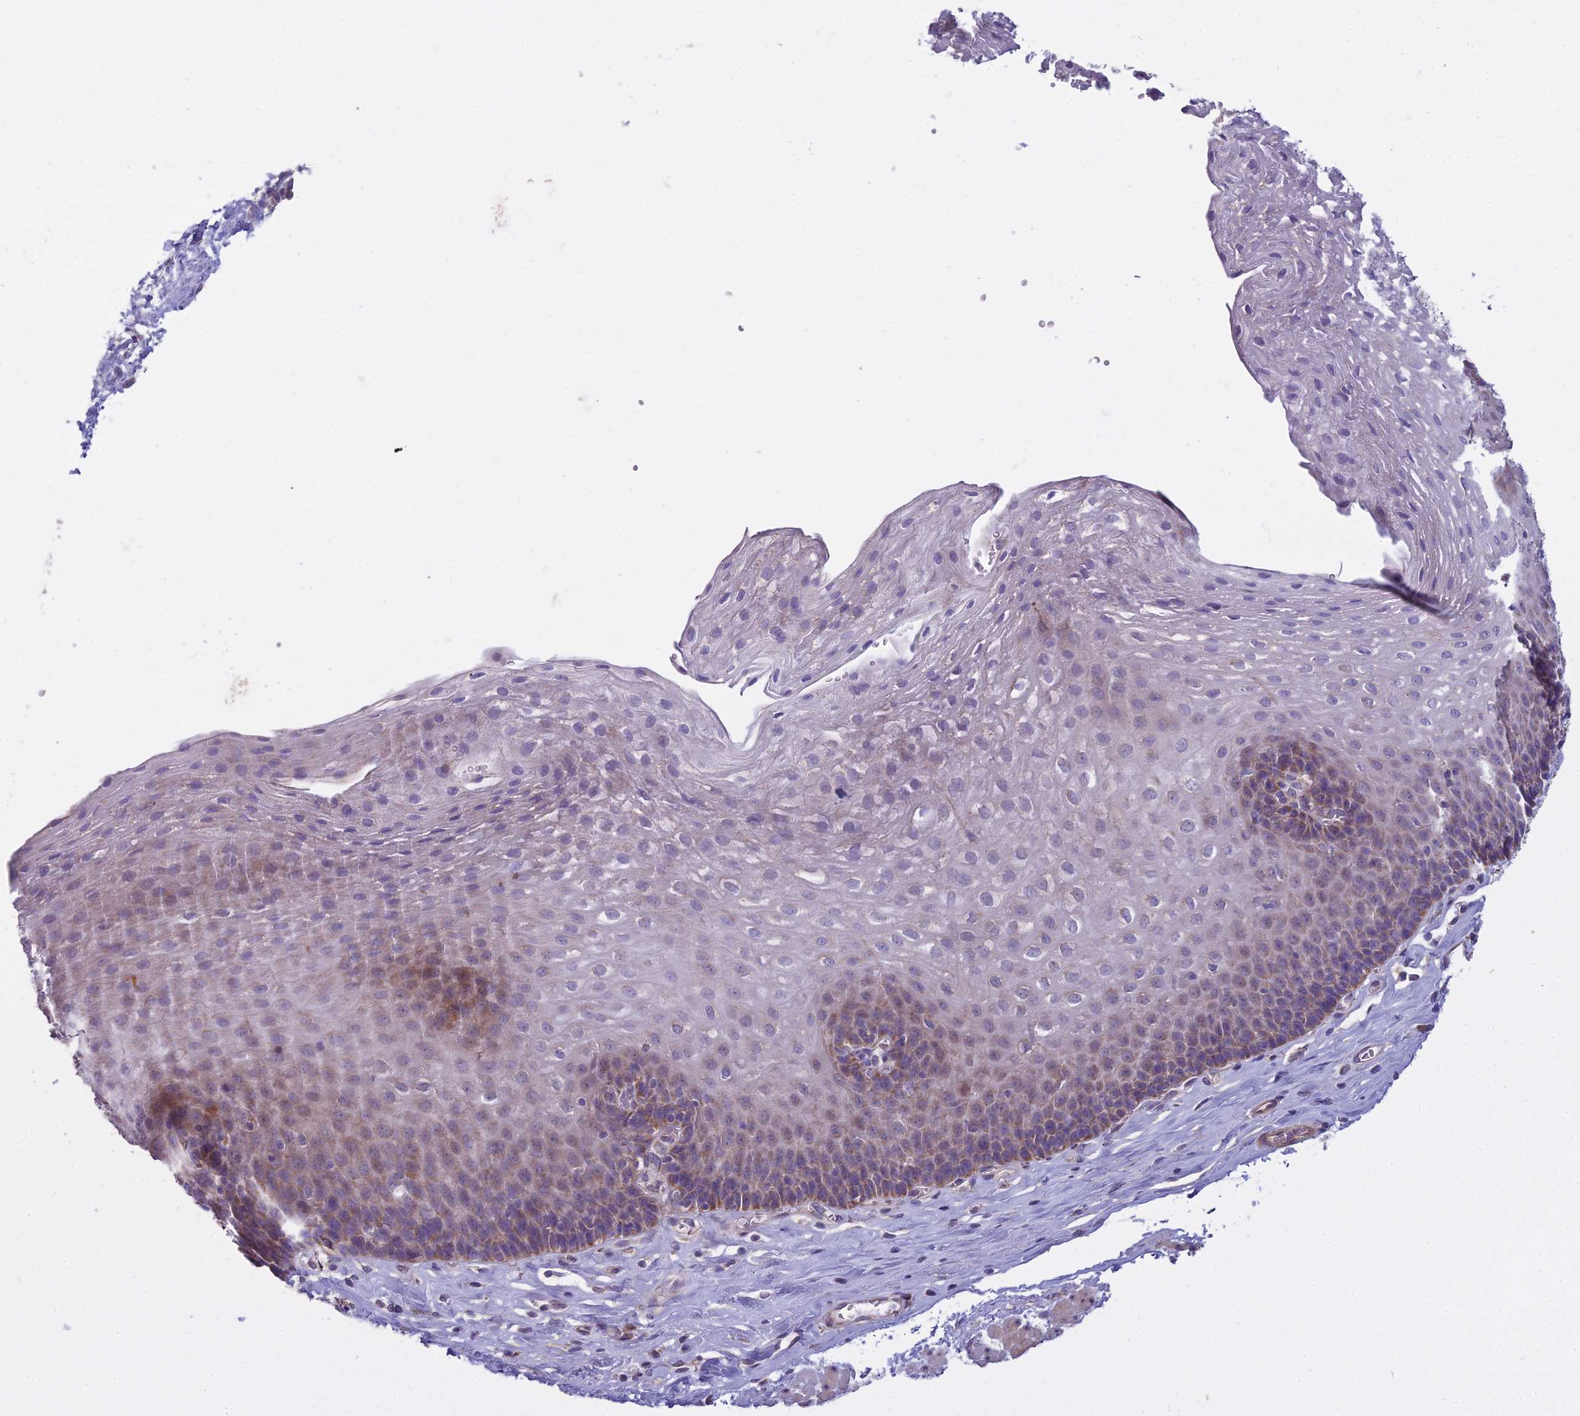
{"staining": {"intensity": "weak", "quantity": "25%-75%", "location": "cytoplasmic/membranous"}, "tissue": "esophagus", "cell_type": "Squamous epithelial cells", "image_type": "normal", "snomed": [{"axis": "morphology", "description": "Normal tissue, NOS"}, {"axis": "topography", "description": "Esophagus"}], "caption": "Immunohistochemical staining of normal human esophagus exhibits low levels of weak cytoplasmic/membranous expression in approximately 25%-75% of squamous epithelial cells.", "gene": "DUS2", "patient": {"sex": "female", "age": 66}}